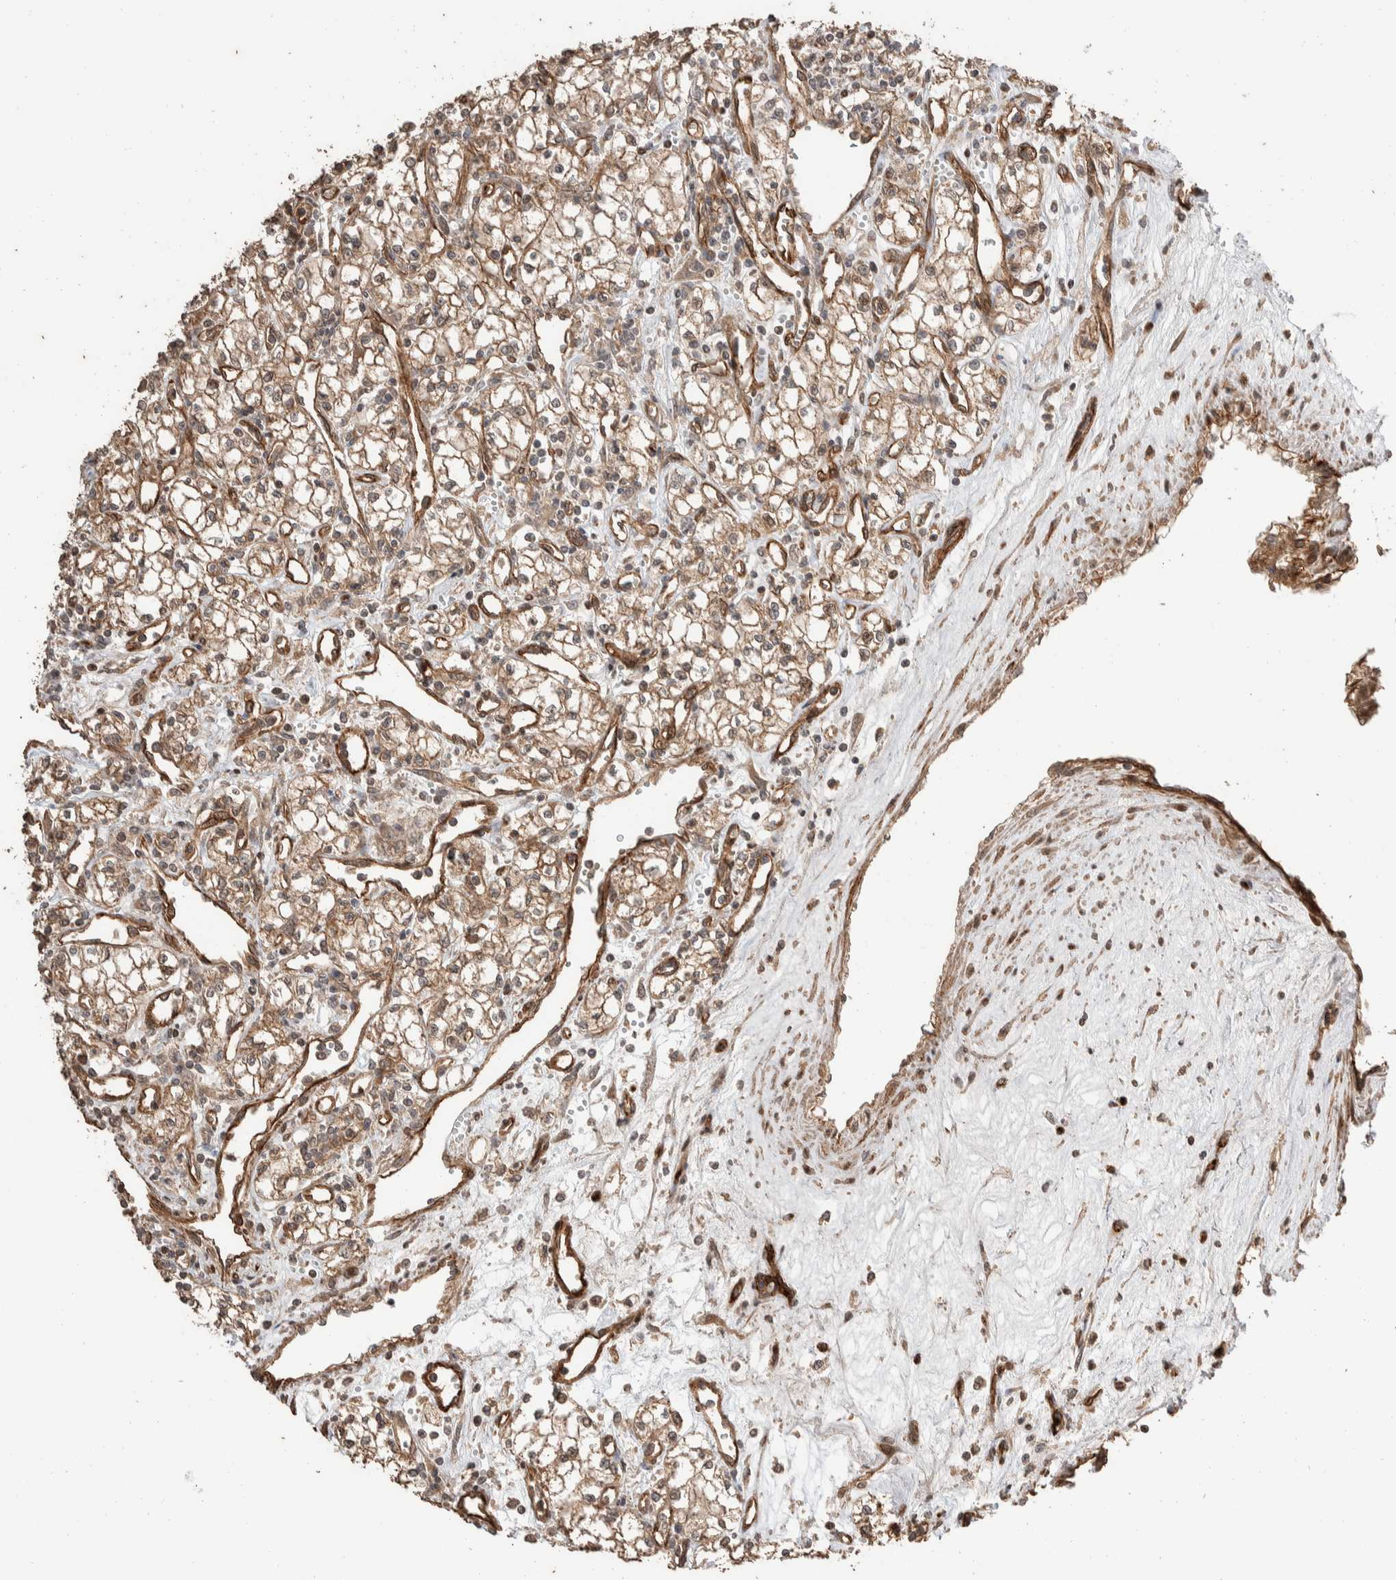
{"staining": {"intensity": "moderate", "quantity": ">75%", "location": "cytoplasmic/membranous"}, "tissue": "renal cancer", "cell_type": "Tumor cells", "image_type": "cancer", "snomed": [{"axis": "morphology", "description": "Adenocarcinoma, NOS"}, {"axis": "topography", "description": "Kidney"}], "caption": "The photomicrograph exhibits immunohistochemical staining of renal cancer (adenocarcinoma). There is moderate cytoplasmic/membranous positivity is seen in about >75% of tumor cells.", "gene": "ERC1", "patient": {"sex": "male", "age": 59}}